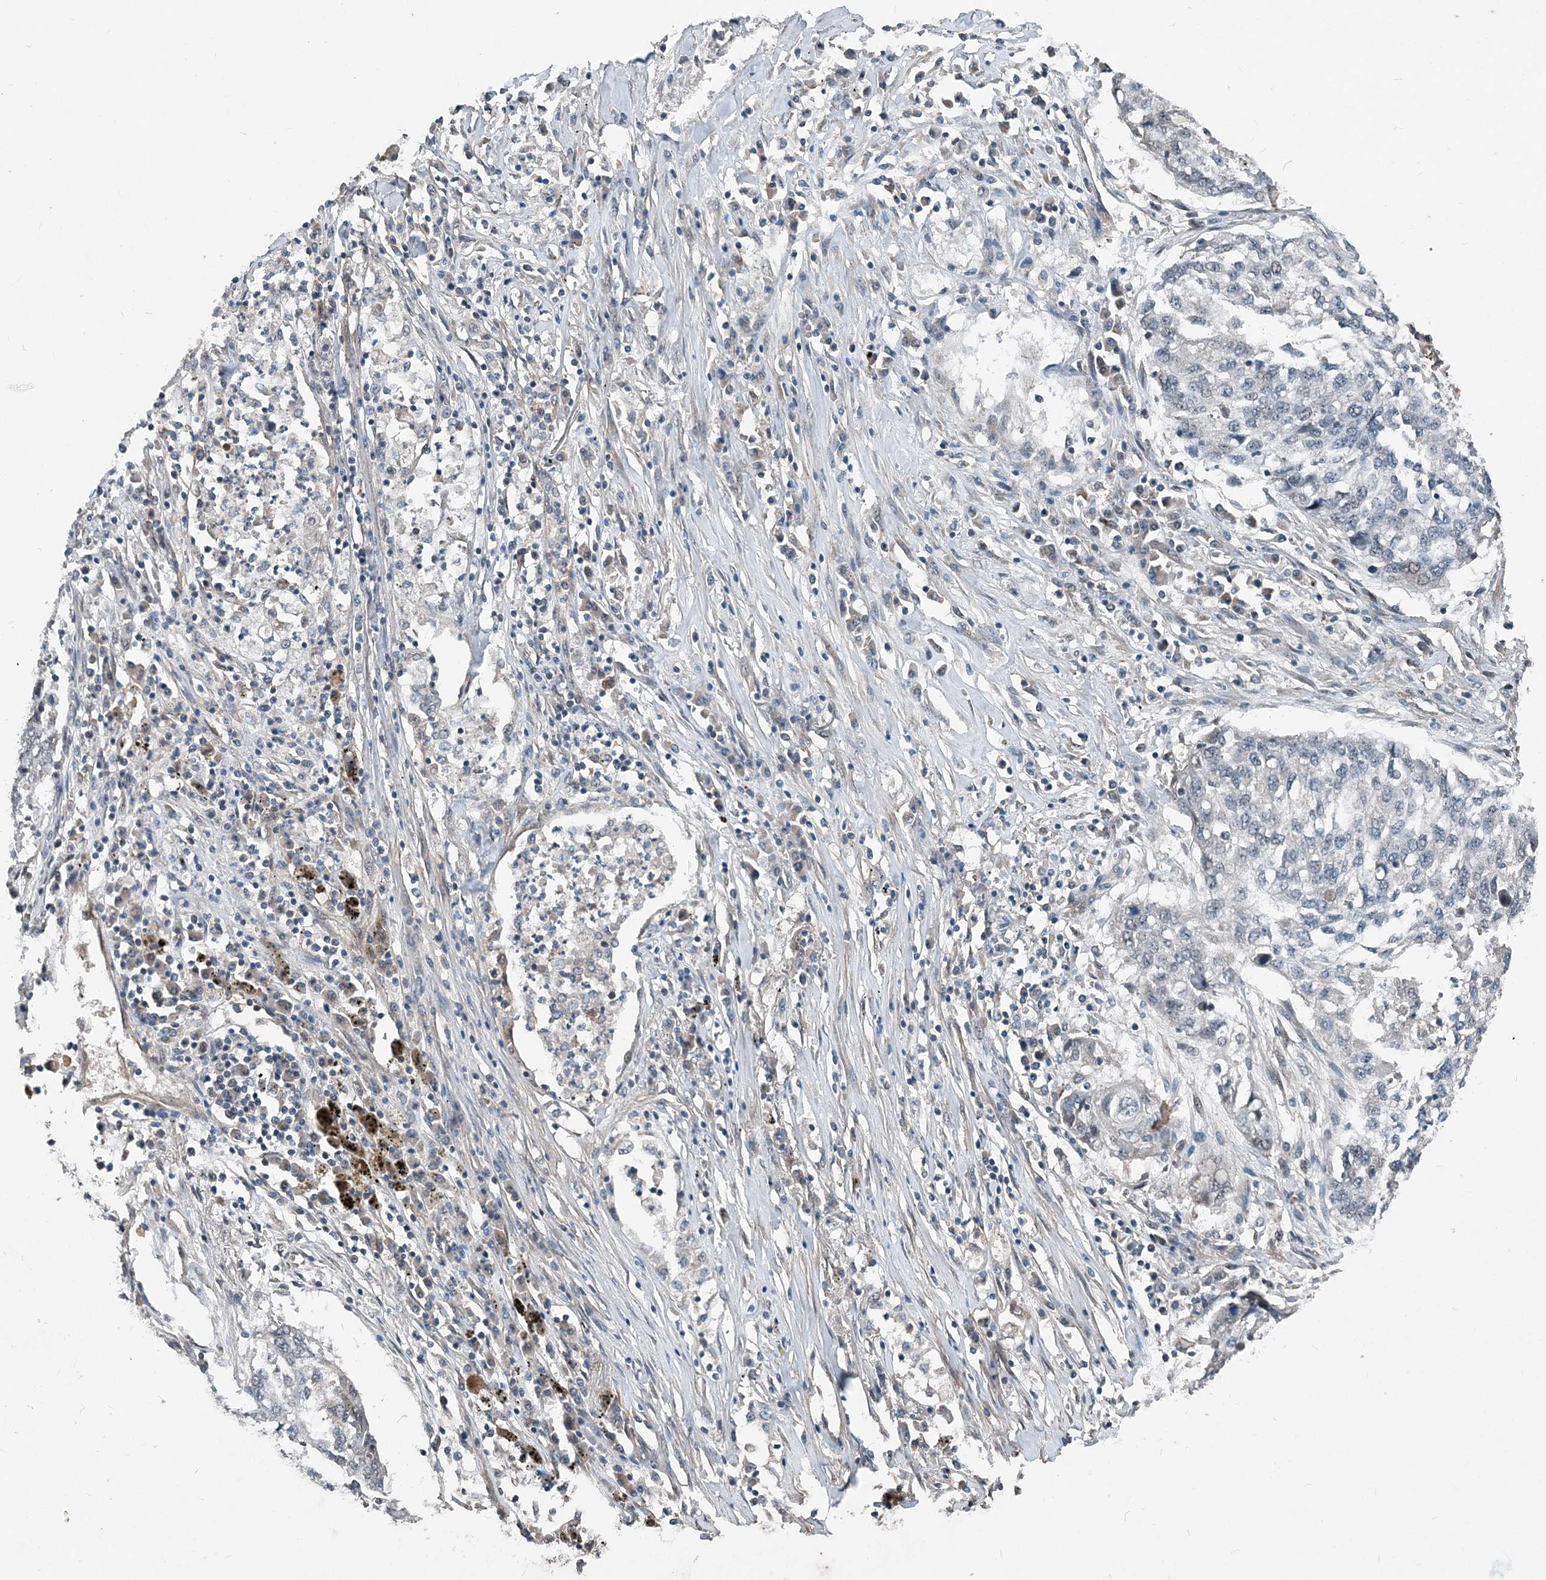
{"staining": {"intensity": "negative", "quantity": "none", "location": "none"}, "tissue": "lung cancer", "cell_type": "Tumor cells", "image_type": "cancer", "snomed": [{"axis": "morphology", "description": "Squamous cell carcinoma, NOS"}, {"axis": "topography", "description": "Lung"}], "caption": "Tumor cells show no significant staining in squamous cell carcinoma (lung). Nuclei are stained in blue.", "gene": "SMPD3", "patient": {"sex": "female", "age": 63}}